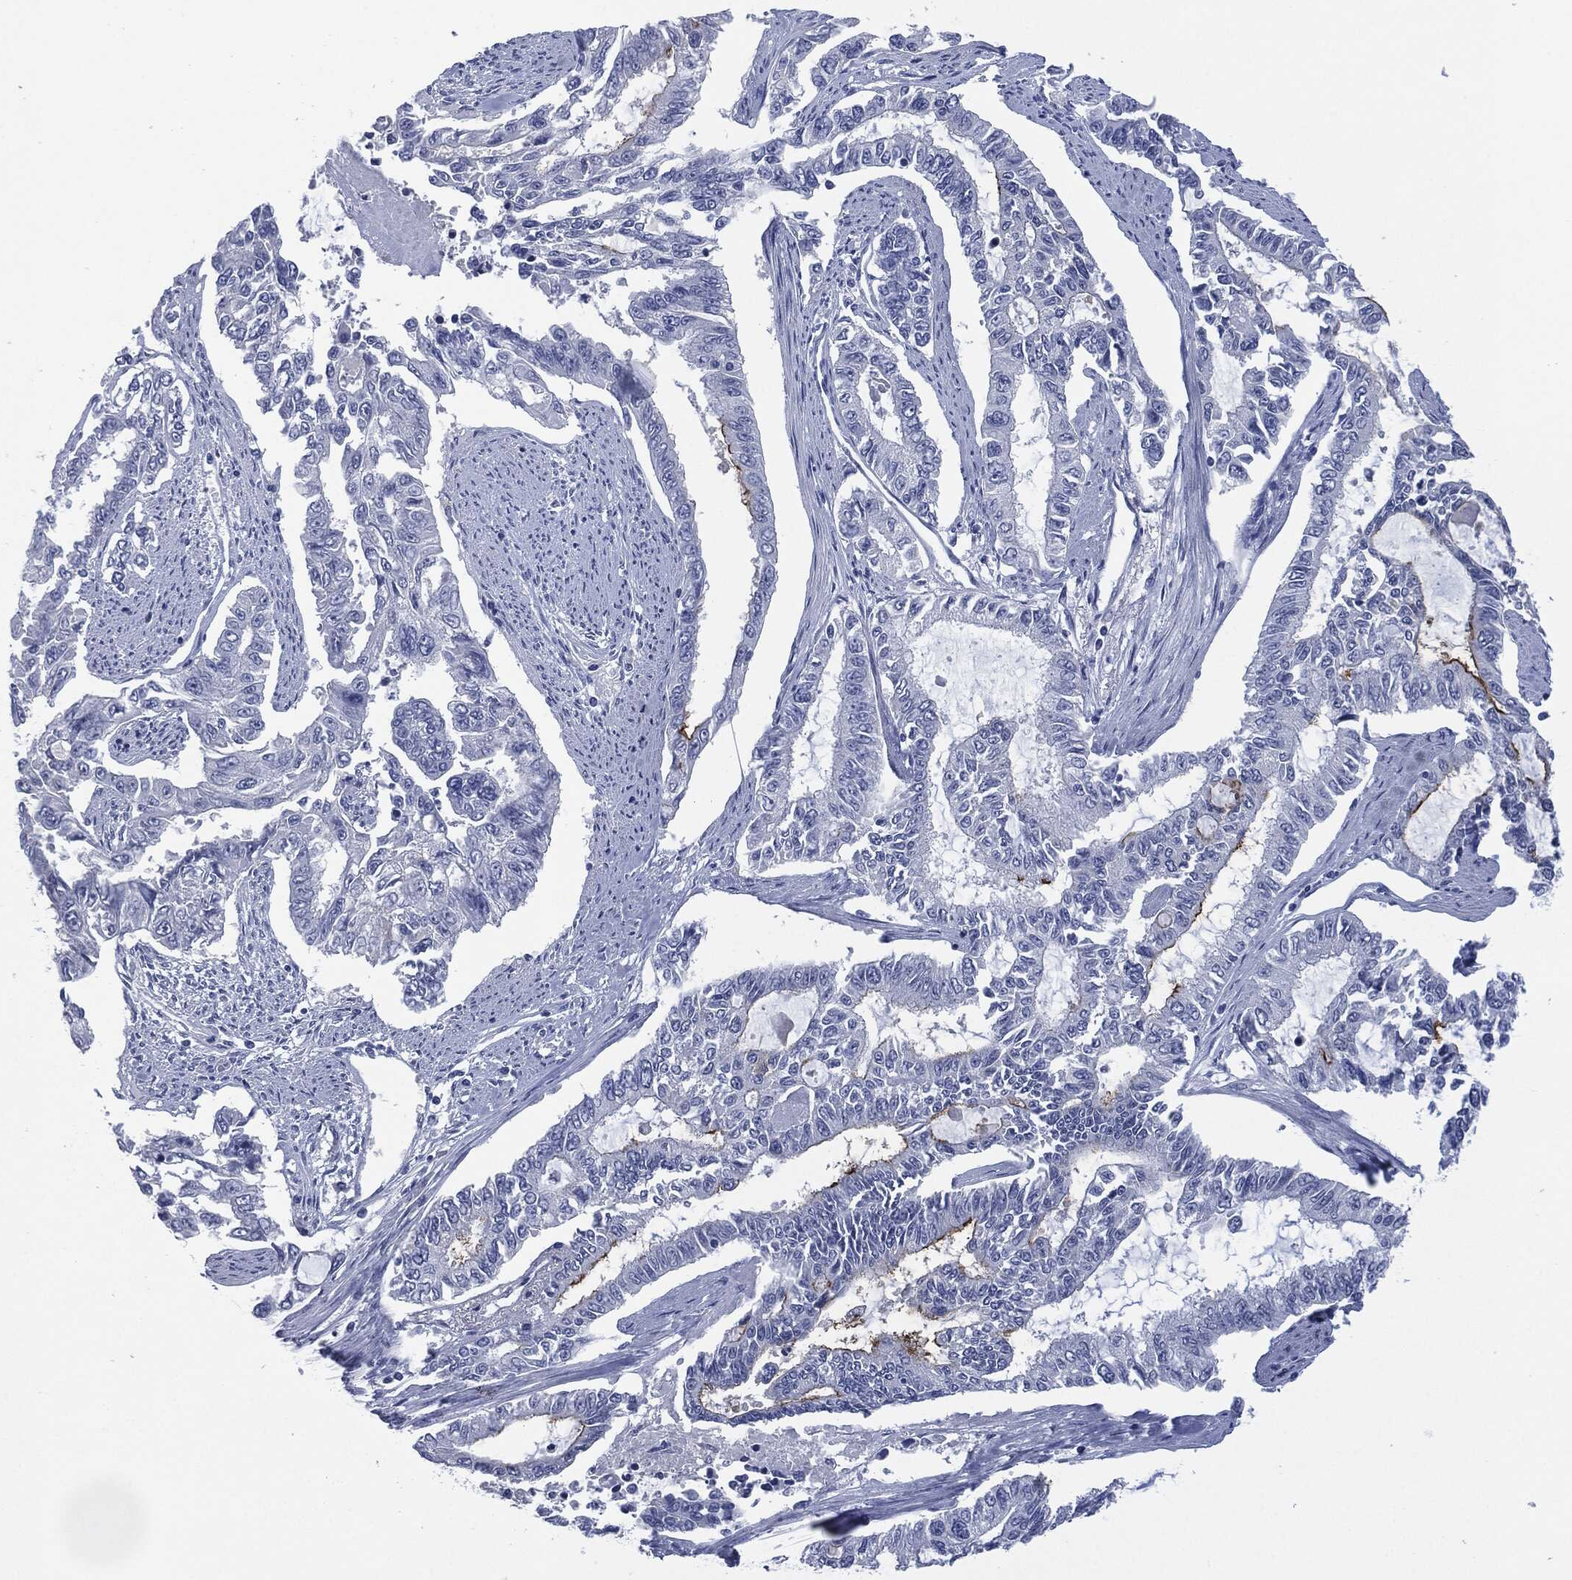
{"staining": {"intensity": "strong", "quantity": "<25%", "location": "cytoplasmic/membranous"}, "tissue": "endometrial cancer", "cell_type": "Tumor cells", "image_type": "cancer", "snomed": [{"axis": "morphology", "description": "Adenocarcinoma, NOS"}, {"axis": "topography", "description": "Uterus"}], "caption": "Endometrial adenocarcinoma stained with immunohistochemistry (IHC) shows strong cytoplasmic/membranous expression in about <25% of tumor cells.", "gene": "MUC16", "patient": {"sex": "female", "age": 59}}